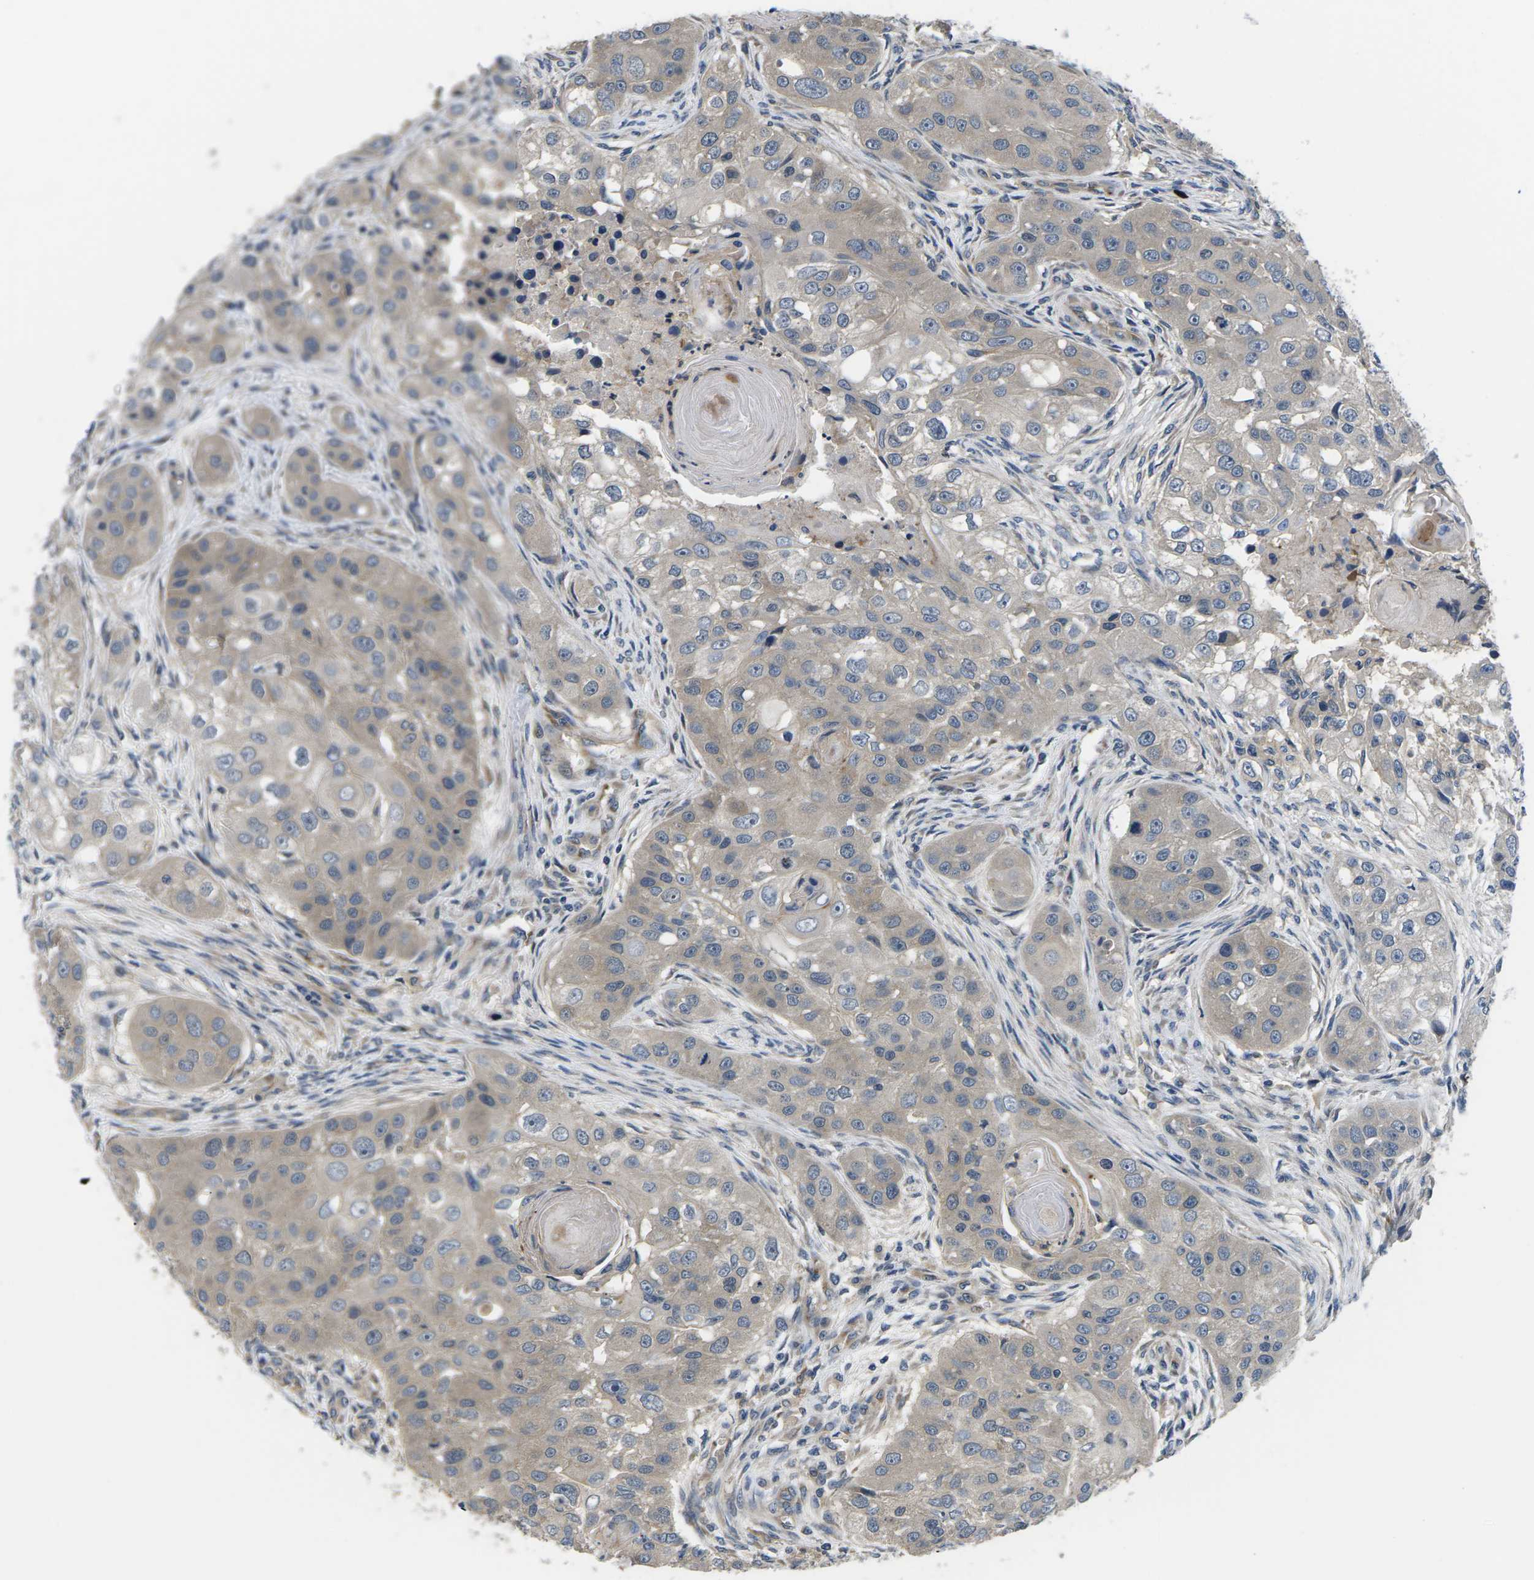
{"staining": {"intensity": "weak", "quantity": "<25%", "location": "cytoplasmic/membranous"}, "tissue": "head and neck cancer", "cell_type": "Tumor cells", "image_type": "cancer", "snomed": [{"axis": "morphology", "description": "Normal tissue, NOS"}, {"axis": "morphology", "description": "Squamous cell carcinoma, NOS"}, {"axis": "topography", "description": "Skeletal muscle"}, {"axis": "topography", "description": "Head-Neck"}], "caption": "High power microscopy histopathology image of an immunohistochemistry histopathology image of squamous cell carcinoma (head and neck), revealing no significant staining in tumor cells.", "gene": "PLCE1", "patient": {"sex": "male", "age": 51}}